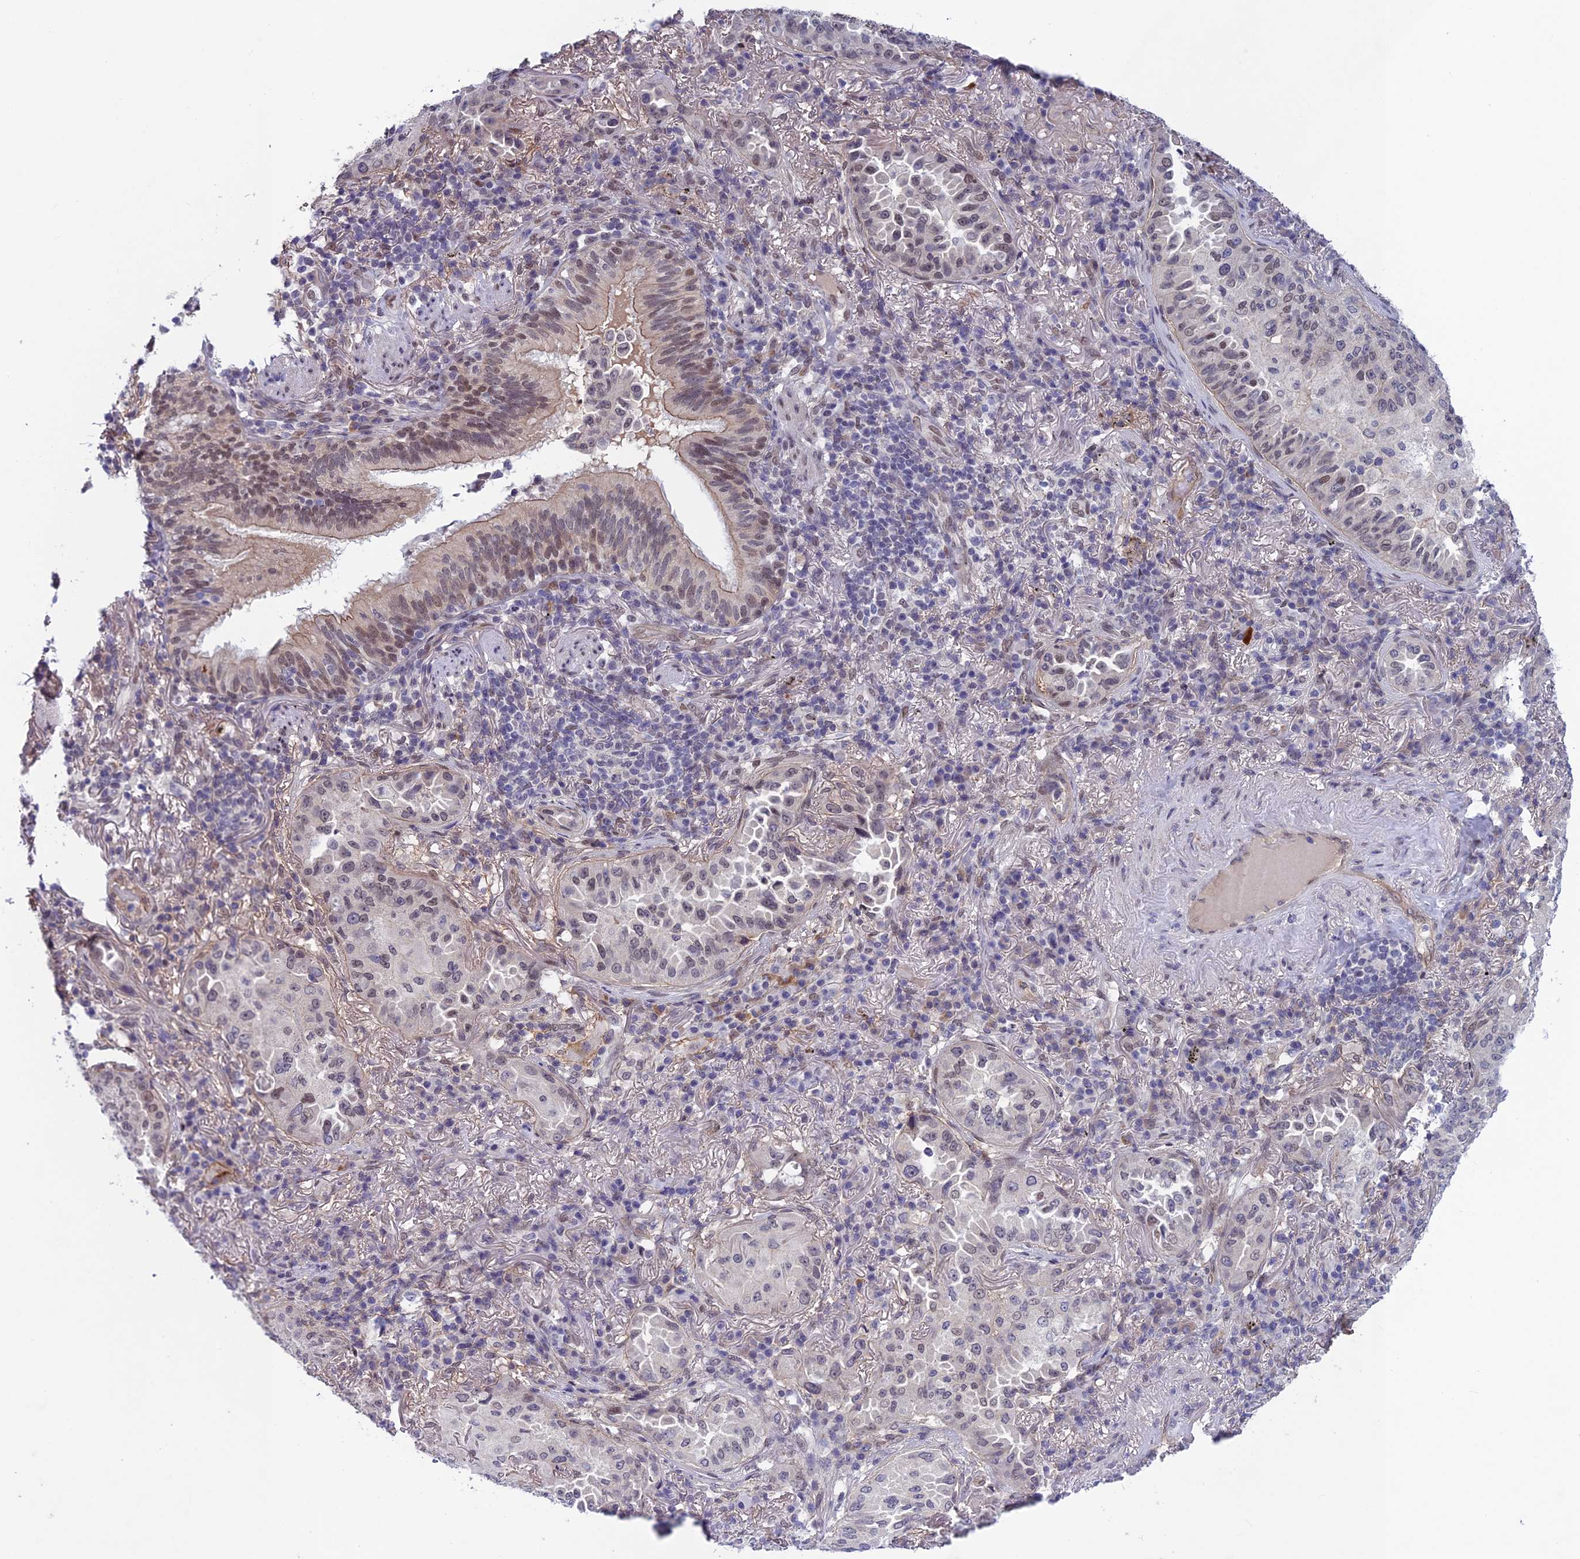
{"staining": {"intensity": "negative", "quantity": "none", "location": "none"}, "tissue": "lung cancer", "cell_type": "Tumor cells", "image_type": "cancer", "snomed": [{"axis": "morphology", "description": "Adenocarcinoma, NOS"}, {"axis": "topography", "description": "Lung"}], "caption": "A photomicrograph of lung adenocarcinoma stained for a protein demonstrates no brown staining in tumor cells. (Stains: DAB (3,3'-diaminobenzidine) IHC with hematoxylin counter stain, Microscopy: brightfield microscopy at high magnification).", "gene": "FKBPL", "patient": {"sex": "female", "age": 69}}